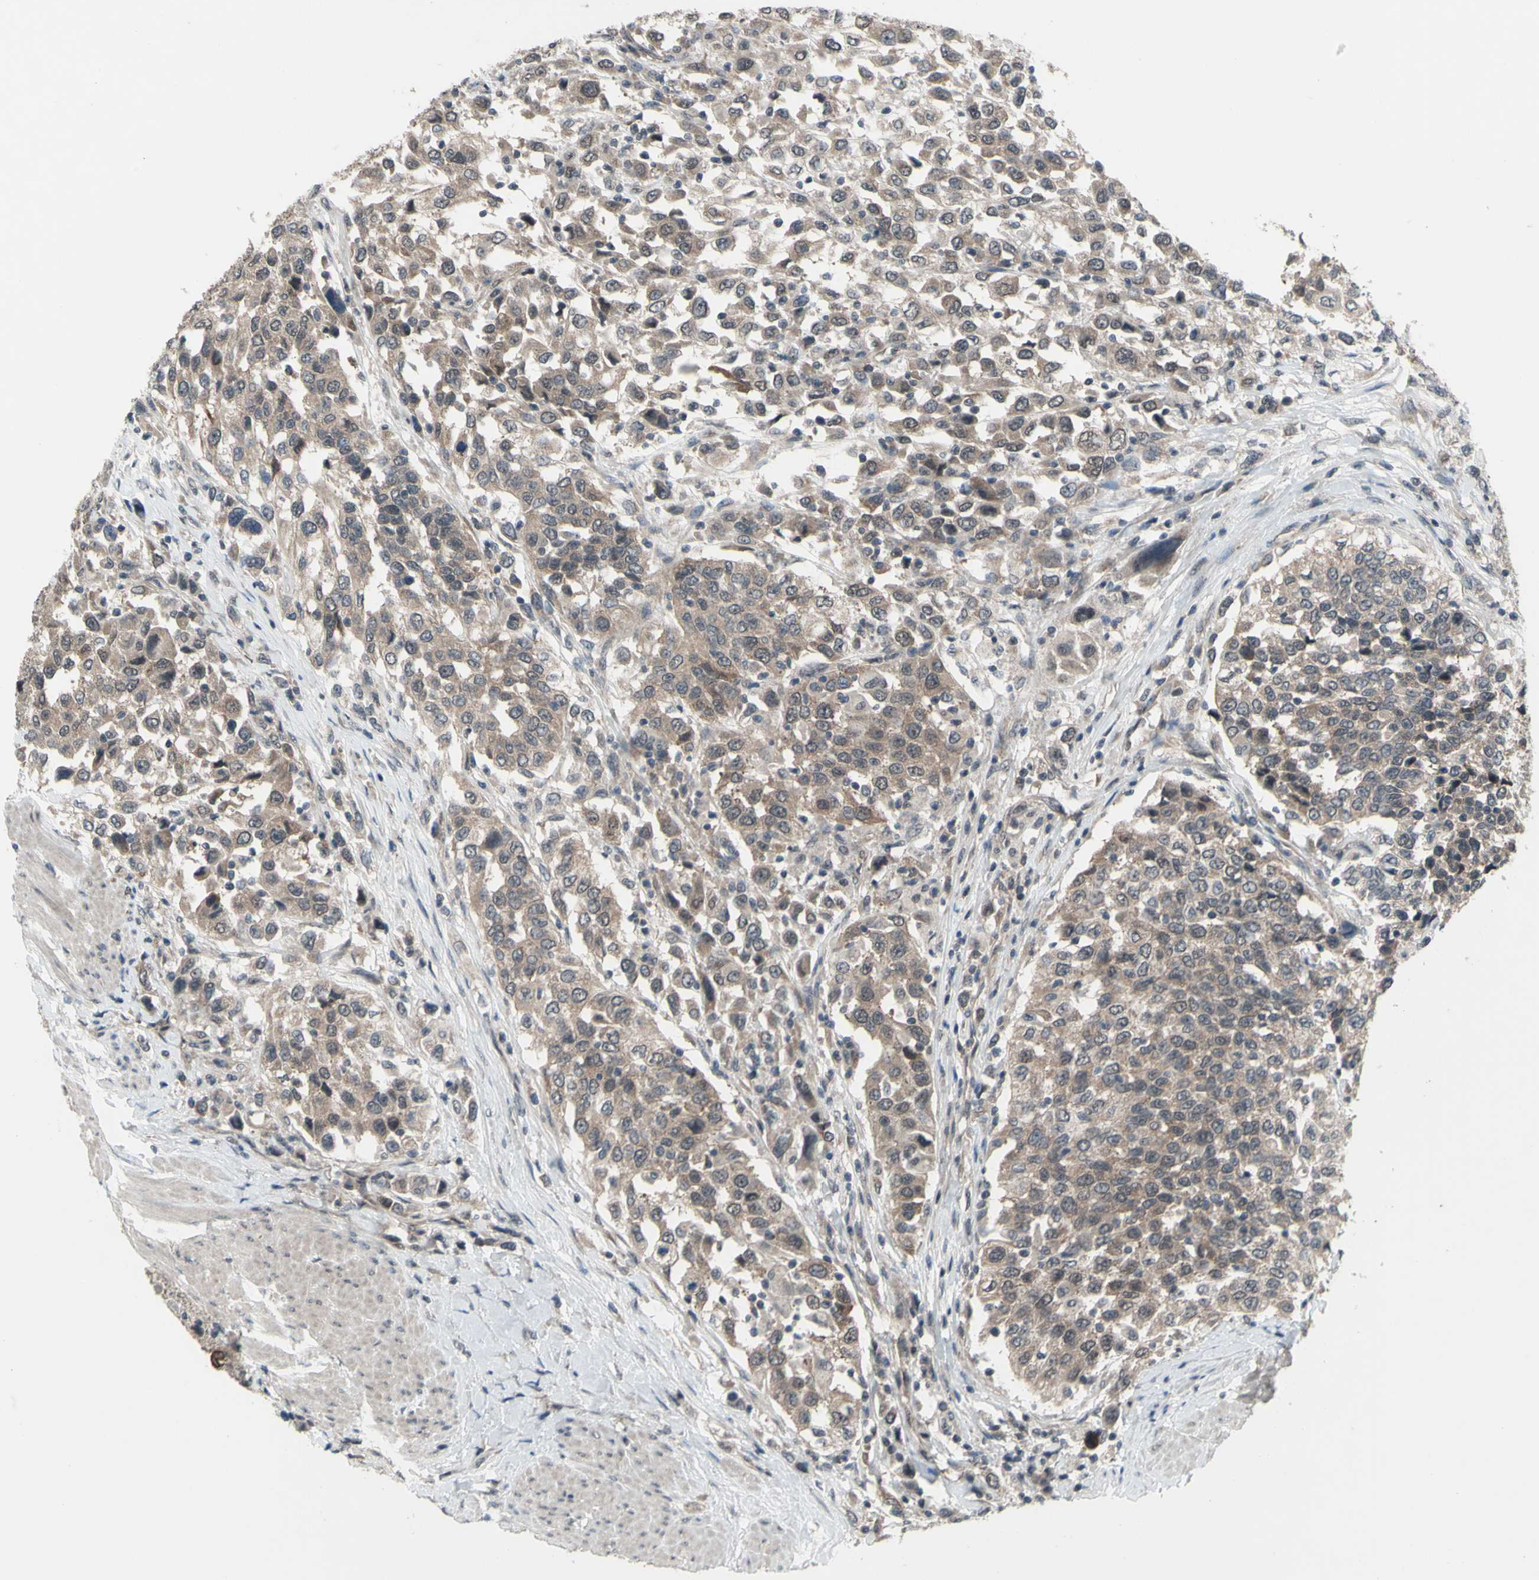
{"staining": {"intensity": "weak", "quantity": ">75%", "location": "cytoplasmic/membranous"}, "tissue": "urothelial cancer", "cell_type": "Tumor cells", "image_type": "cancer", "snomed": [{"axis": "morphology", "description": "Urothelial carcinoma, High grade"}, {"axis": "topography", "description": "Urinary bladder"}], "caption": "Immunohistochemistry staining of urothelial cancer, which displays low levels of weak cytoplasmic/membranous positivity in about >75% of tumor cells indicating weak cytoplasmic/membranous protein positivity. The staining was performed using DAB (3,3'-diaminobenzidine) (brown) for protein detection and nuclei were counterstained in hematoxylin (blue).", "gene": "TRDMT1", "patient": {"sex": "female", "age": 80}}